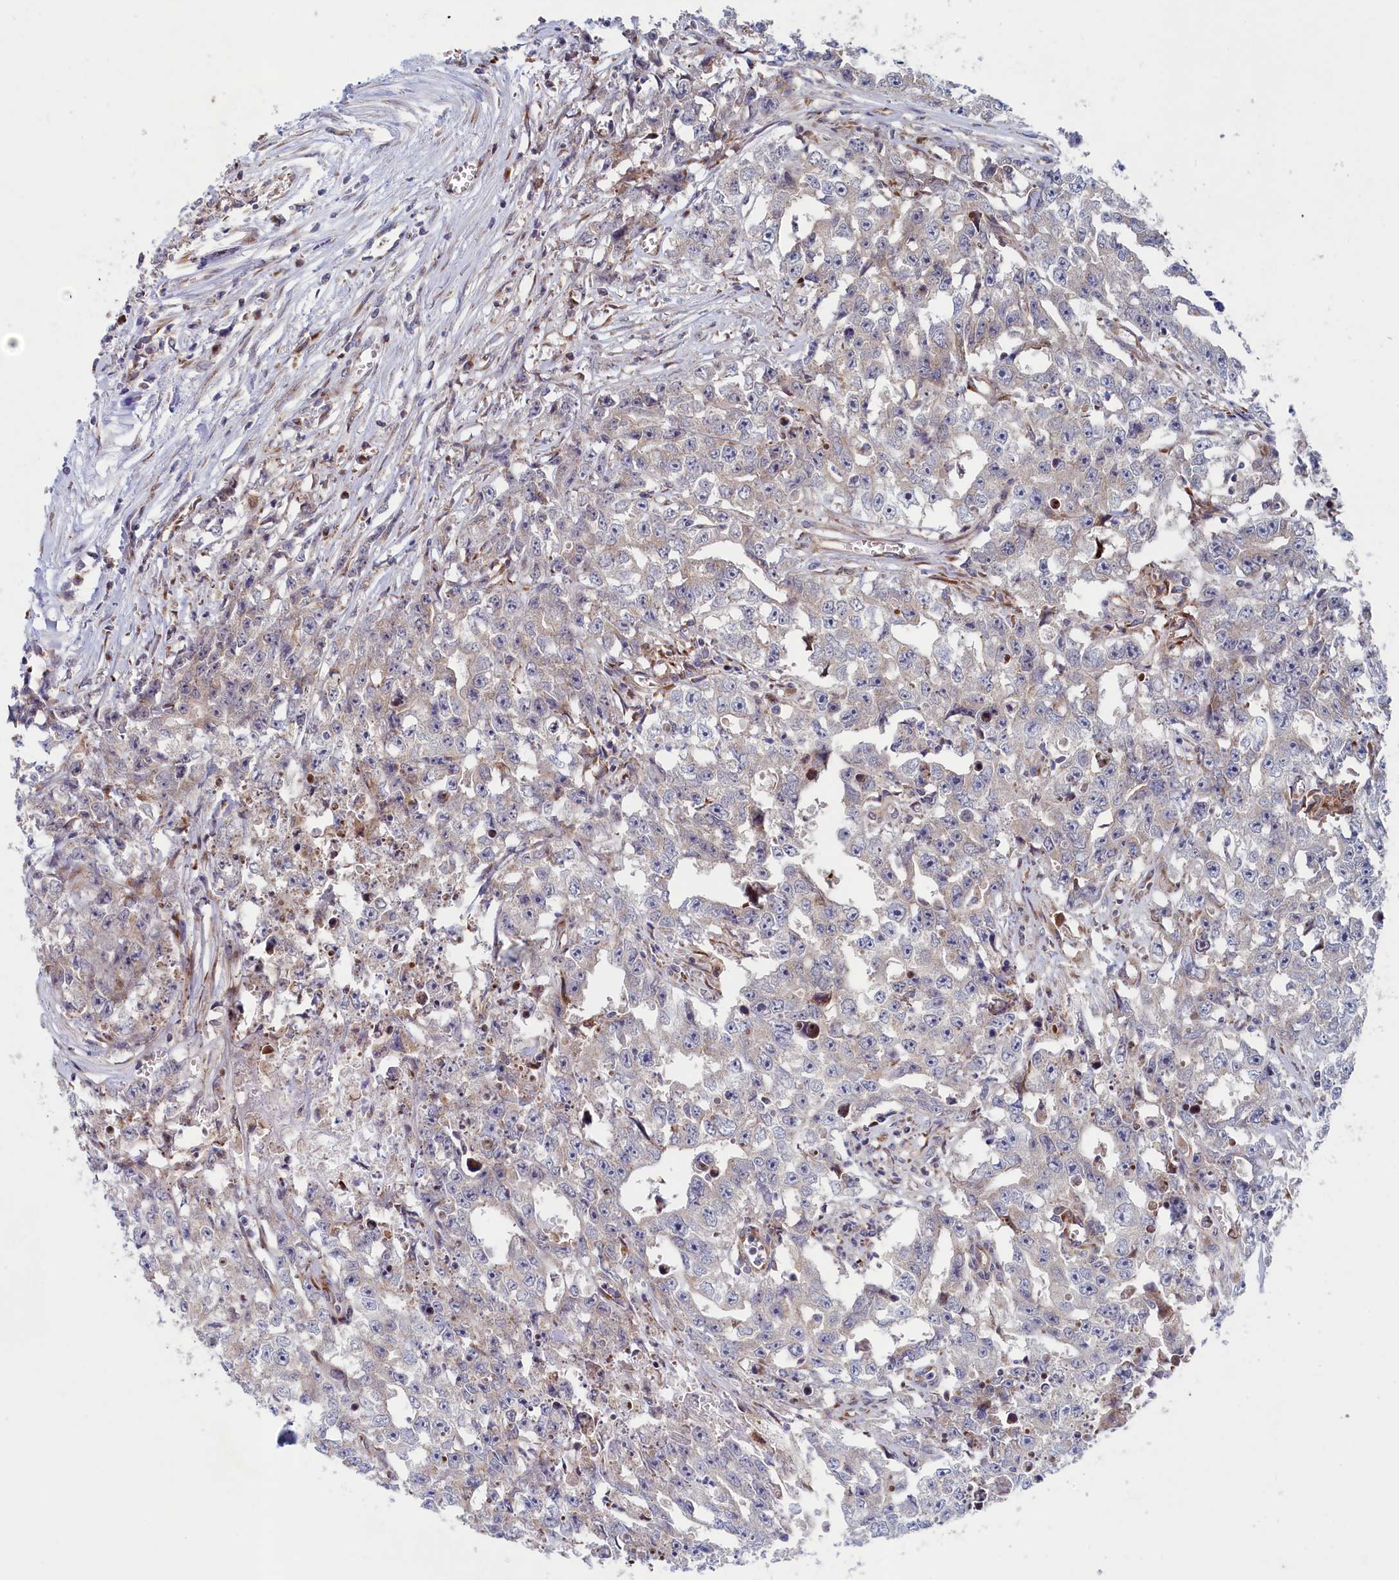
{"staining": {"intensity": "weak", "quantity": "<25%", "location": "cytoplasmic/membranous"}, "tissue": "testis cancer", "cell_type": "Tumor cells", "image_type": "cancer", "snomed": [{"axis": "morphology", "description": "Seminoma, NOS"}, {"axis": "morphology", "description": "Carcinoma, Embryonal, NOS"}, {"axis": "topography", "description": "Testis"}], "caption": "DAB immunohistochemical staining of testis cancer (seminoma) exhibits no significant expression in tumor cells.", "gene": "MTFMT", "patient": {"sex": "male", "age": 43}}